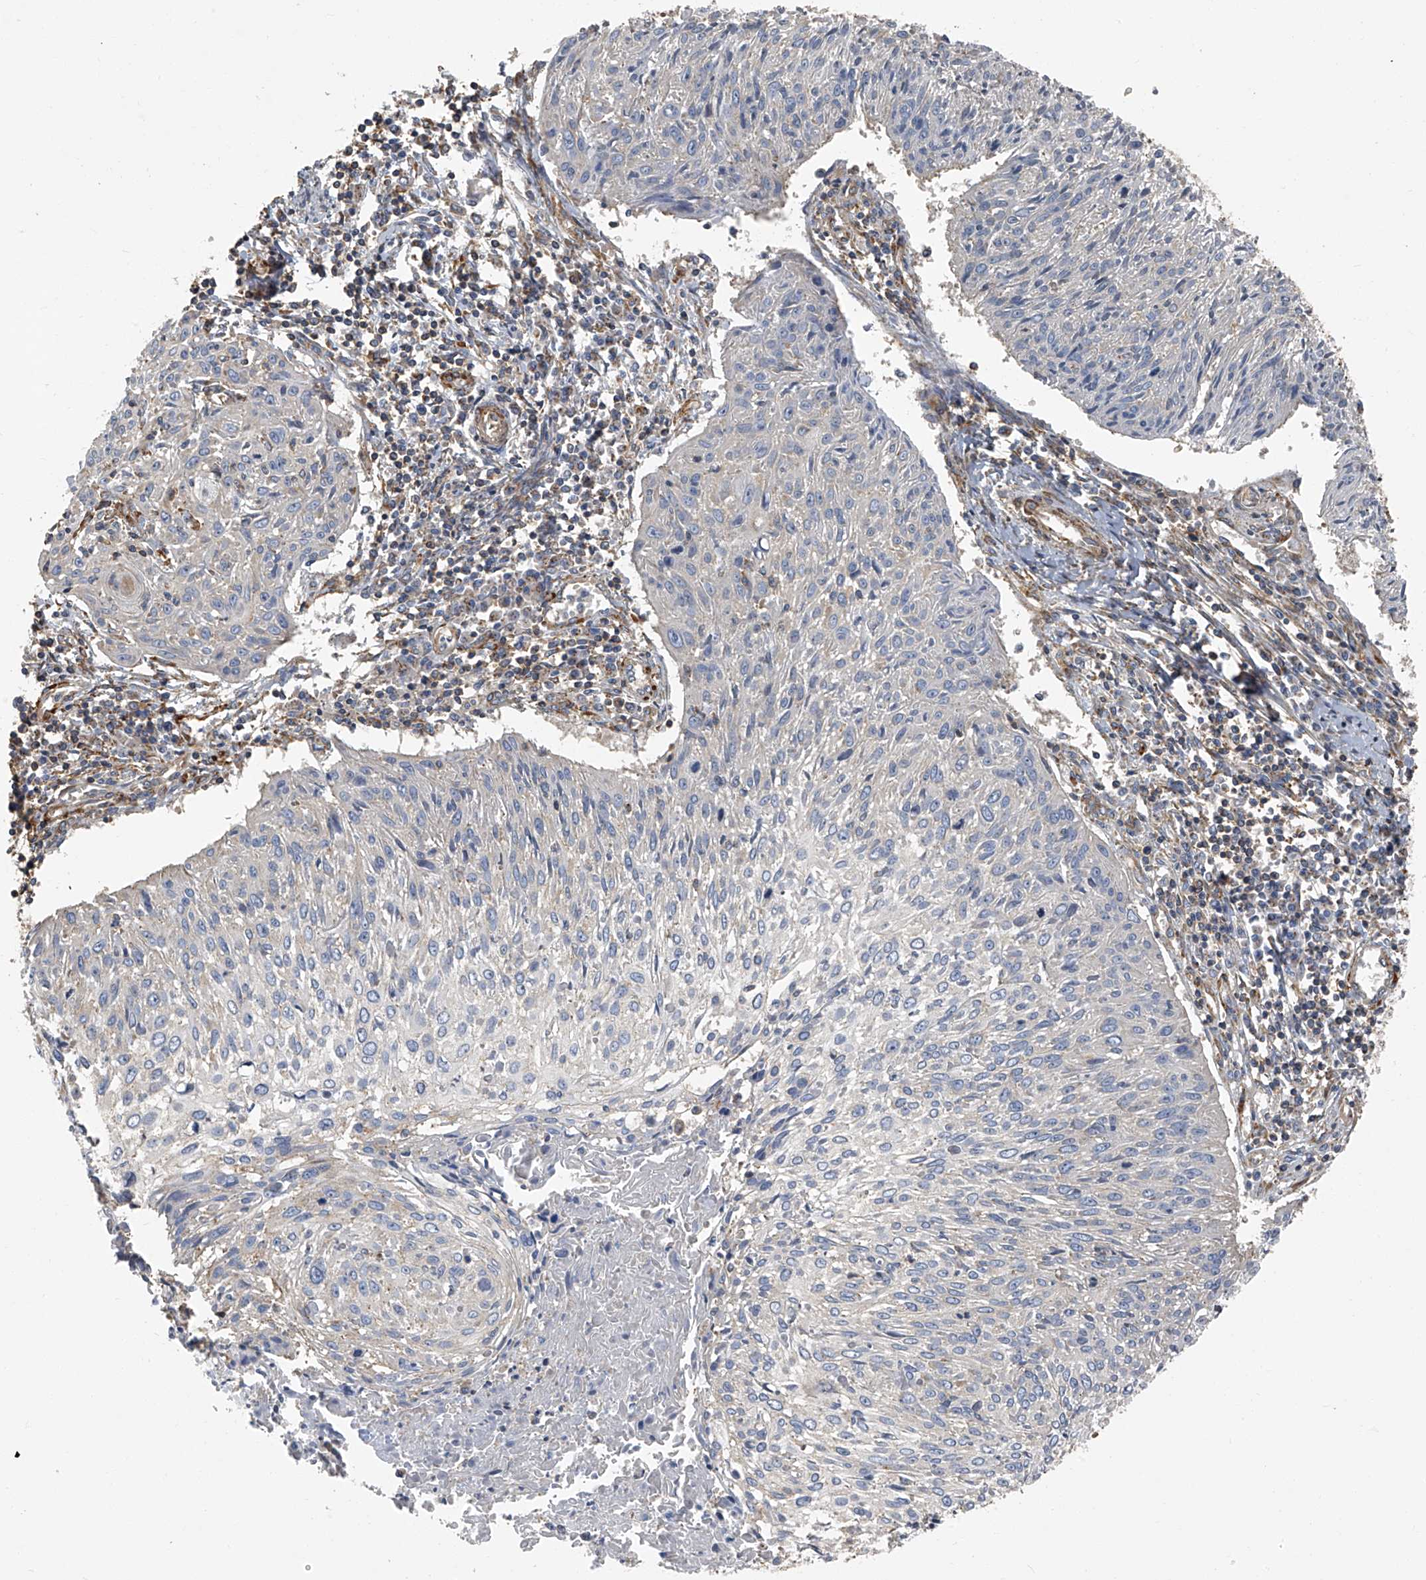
{"staining": {"intensity": "negative", "quantity": "none", "location": "none"}, "tissue": "cervical cancer", "cell_type": "Tumor cells", "image_type": "cancer", "snomed": [{"axis": "morphology", "description": "Squamous cell carcinoma, NOS"}, {"axis": "topography", "description": "Cervix"}], "caption": "This histopathology image is of cervical squamous cell carcinoma stained with IHC to label a protein in brown with the nuclei are counter-stained blue. There is no expression in tumor cells.", "gene": "SEPTIN7", "patient": {"sex": "female", "age": 51}}